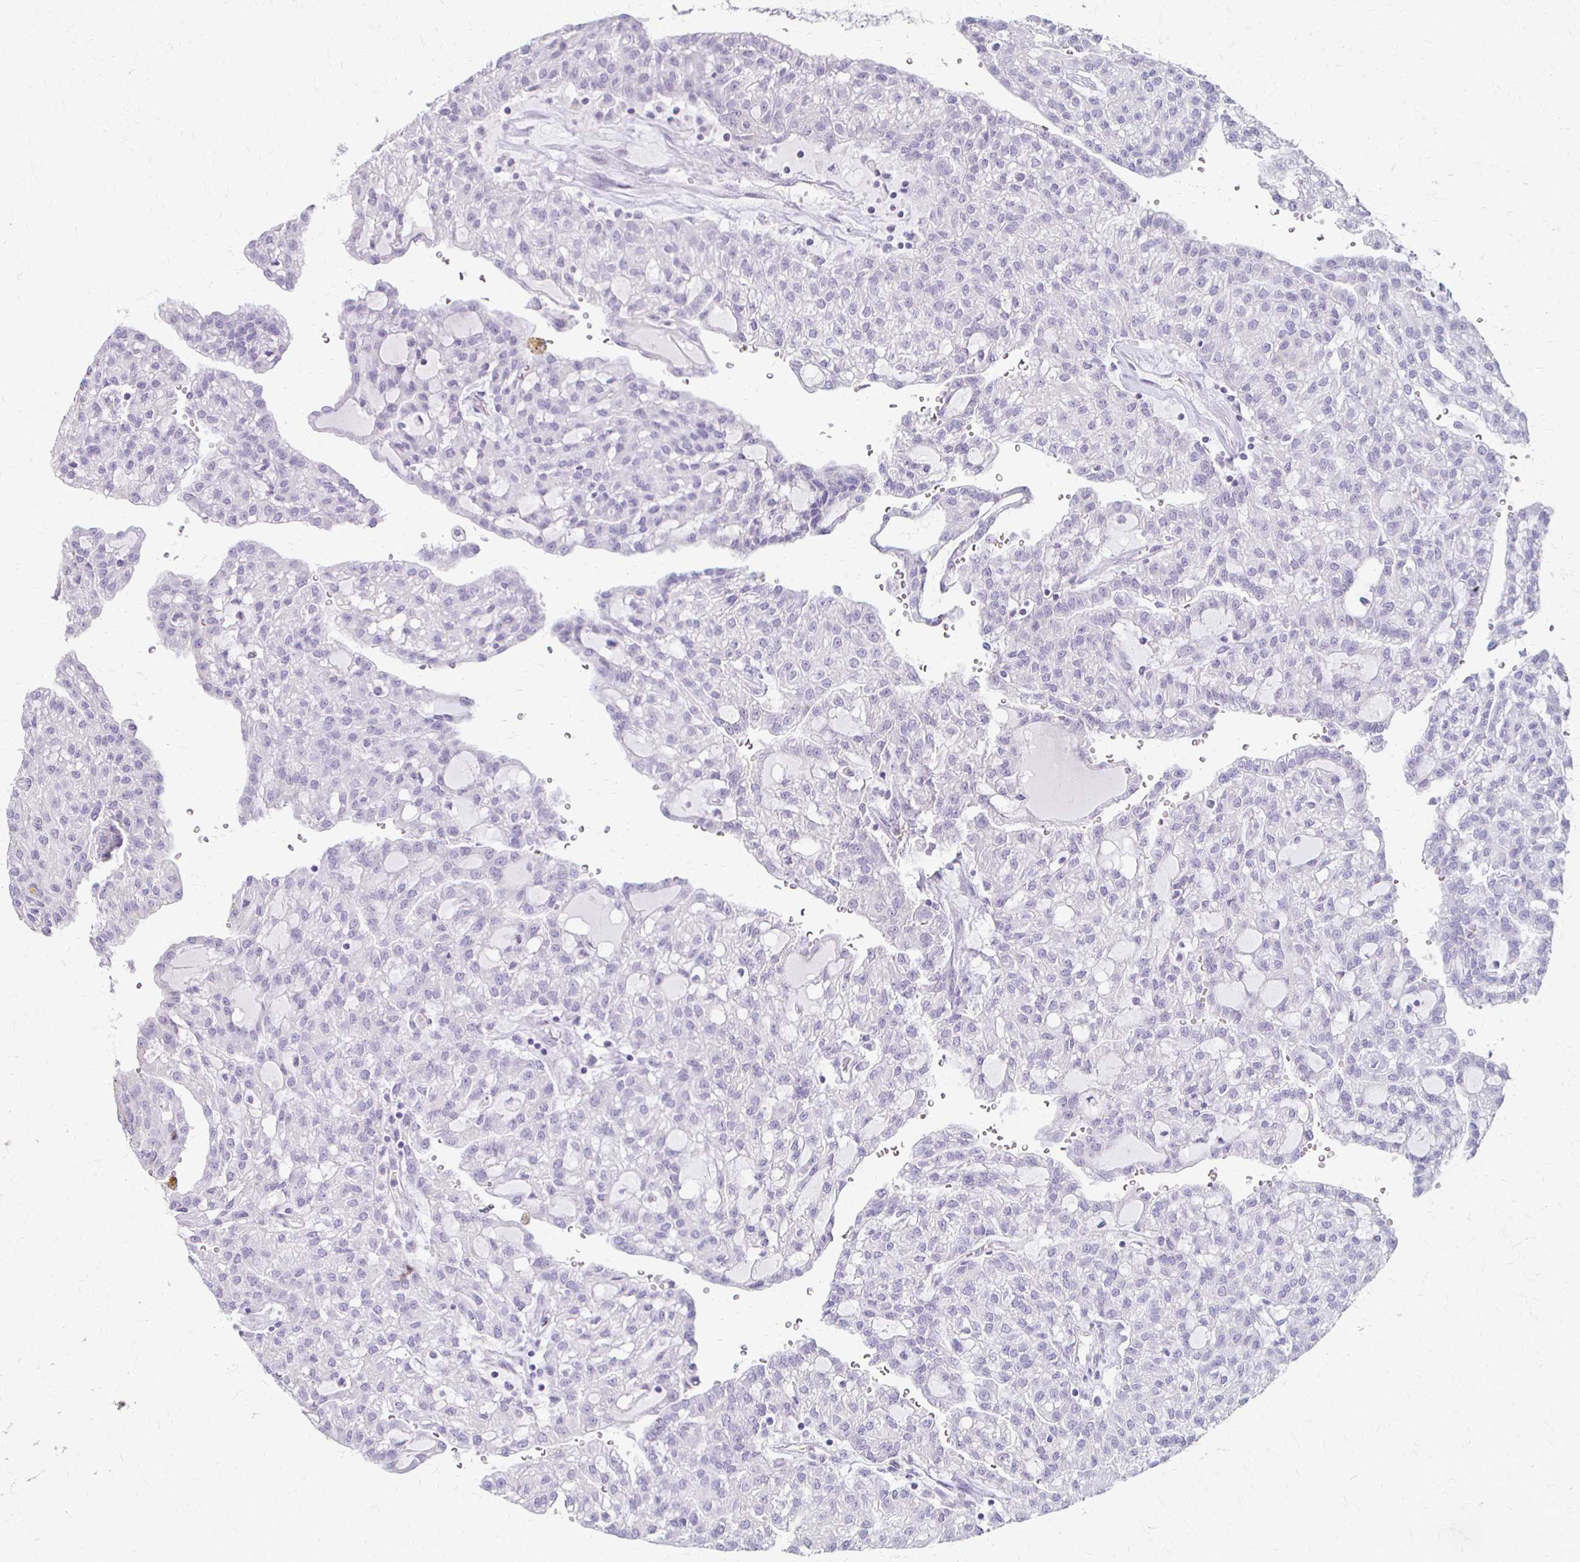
{"staining": {"intensity": "negative", "quantity": "none", "location": "none"}, "tissue": "renal cancer", "cell_type": "Tumor cells", "image_type": "cancer", "snomed": [{"axis": "morphology", "description": "Adenocarcinoma, NOS"}, {"axis": "topography", "description": "Kidney"}], "caption": "Immunohistochemistry image of human renal cancer (adenocarcinoma) stained for a protein (brown), which reveals no staining in tumor cells. (IHC, brightfield microscopy, high magnification).", "gene": "ACP5", "patient": {"sex": "male", "age": 63}}